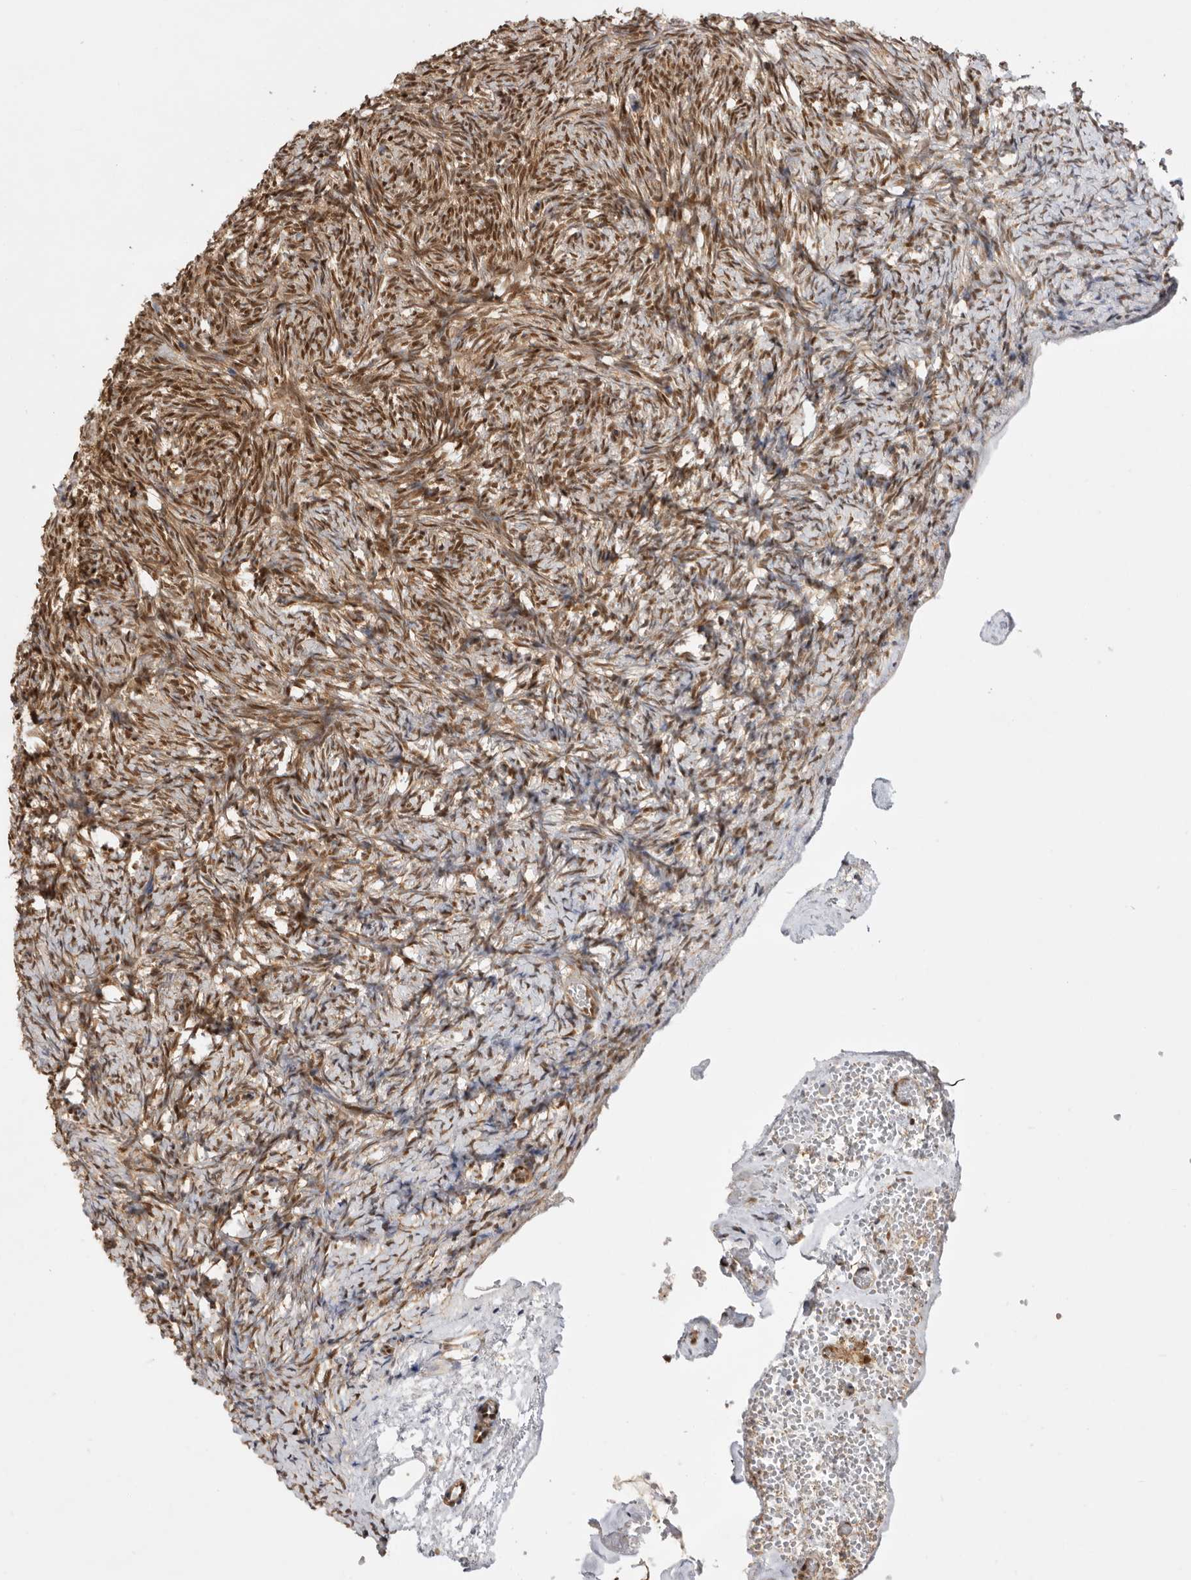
{"staining": {"intensity": "moderate", "quantity": ">75%", "location": "cytoplasmic/membranous,nuclear"}, "tissue": "ovary", "cell_type": "Ovarian stroma cells", "image_type": "normal", "snomed": [{"axis": "morphology", "description": "Normal tissue, NOS"}, {"axis": "topography", "description": "Ovary"}], "caption": "Immunohistochemical staining of normal ovary shows medium levels of moderate cytoplasmic/membranous,nuclear staining in approximately >75% of ovarian stroma cells. The staining was performed using DAB (3,3'-diaminobenzidine), with brown indicating positive protein expression. Nuclei are stained blue with hematoxylin.", "gene": "ADPRS", "patient": {"sex": "female", "age": 34}}